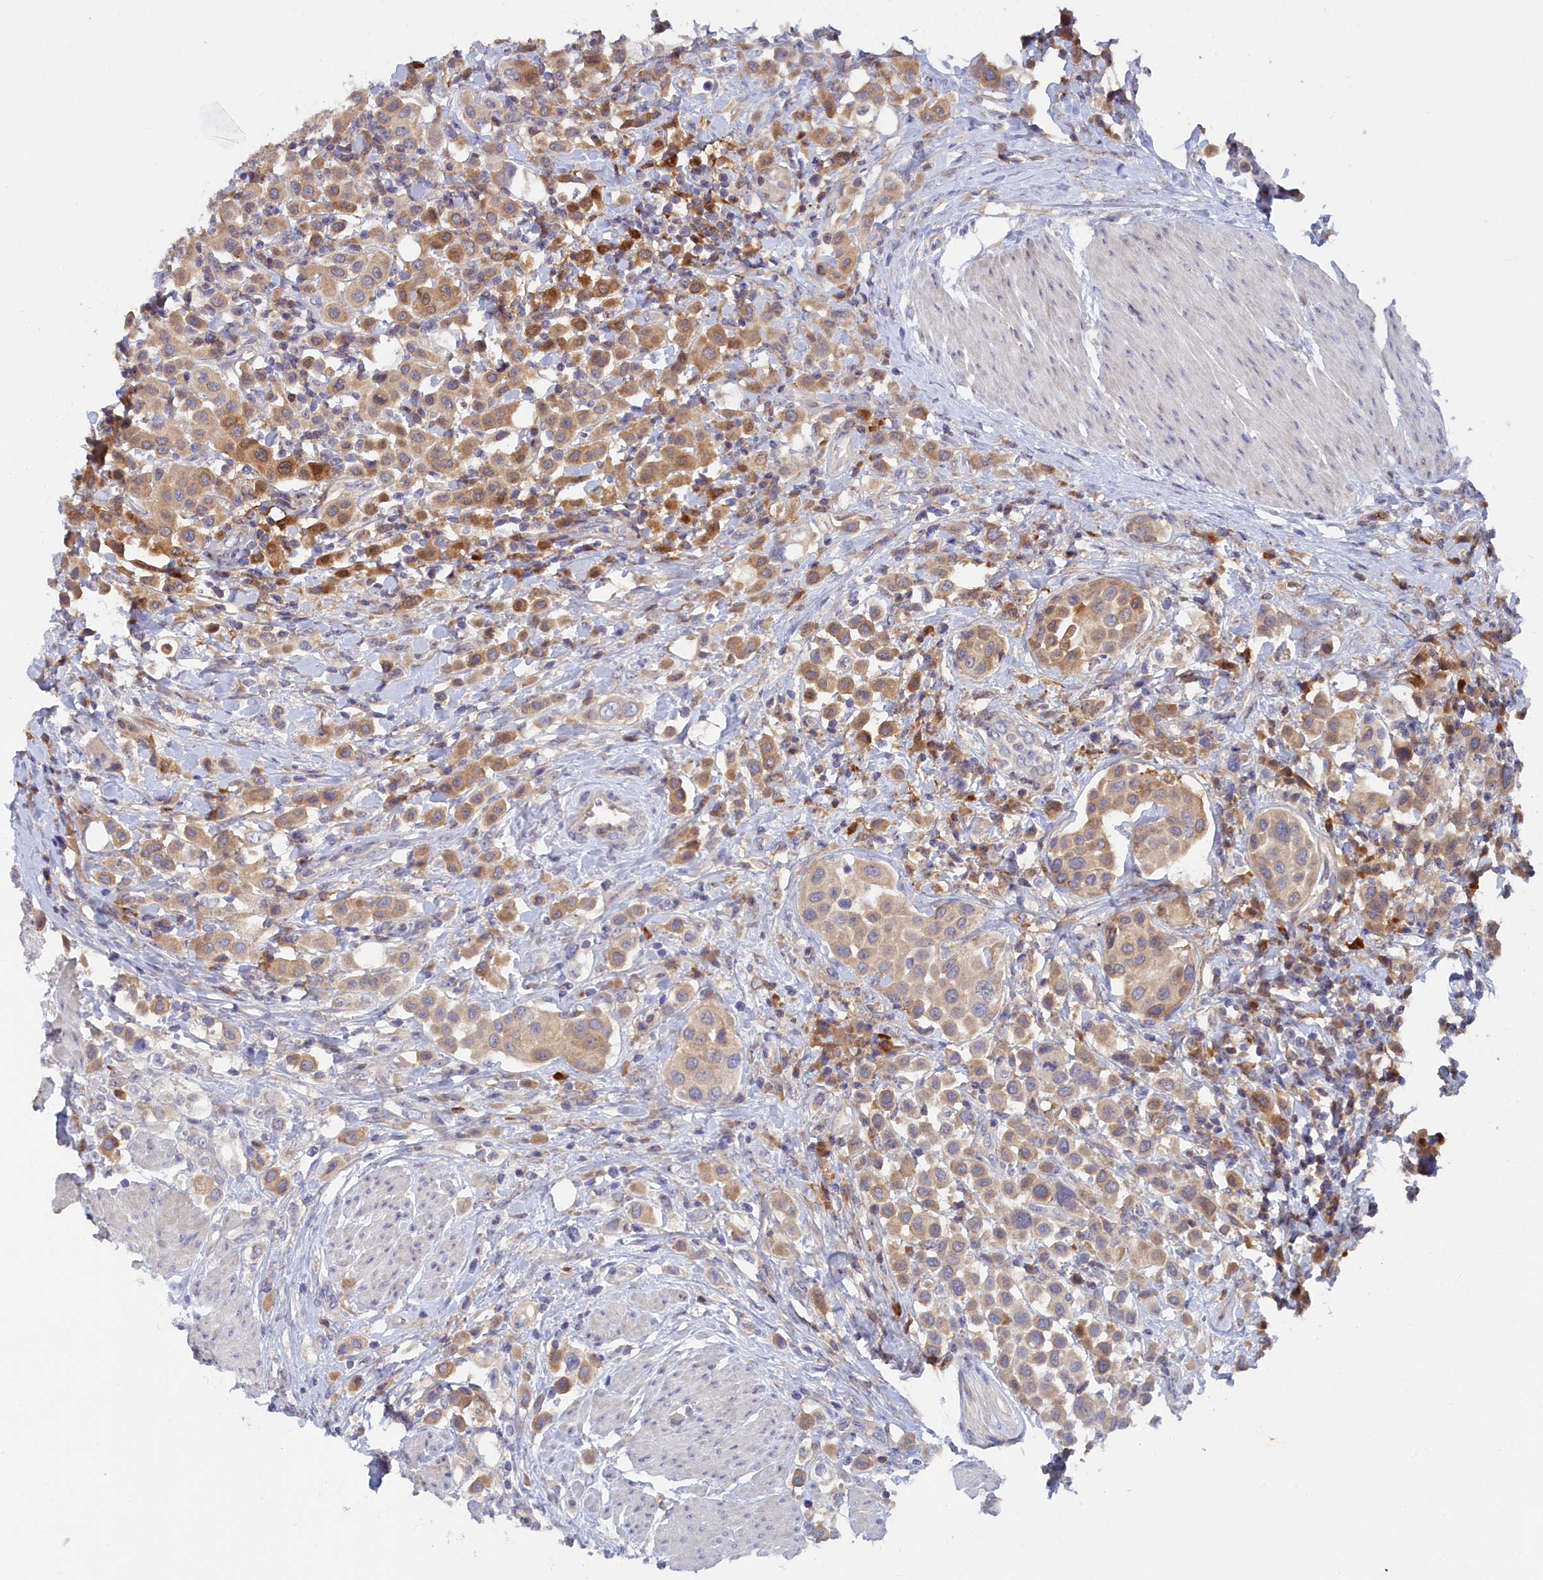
{"staining": {"intensity": "moderate", "quantity": ">75%", "location": "cytoplasmic/membranous"}, "tissue": "urothelial cancer", "cell_type": "Tumor cells", "image_type": "cancer", "snomed": [{"axis": "morphology", "description": "Urothelial carcinoma, High grade"}, {"axis": "topography", "description": "Urinary bladder"}], "caption": "High-magnification brightfield microscopy of urothelial cancer stained with DAB (brown) and counterstained with hematoxylin (blue). tumor cells exhibit moderate cytoplasmic/membranous positivity is present in approximately>75% of cells. Nuclei are stained in blue.", "gene": "SPATA5L1", "patient": {"sex": "male", "age": 50}}